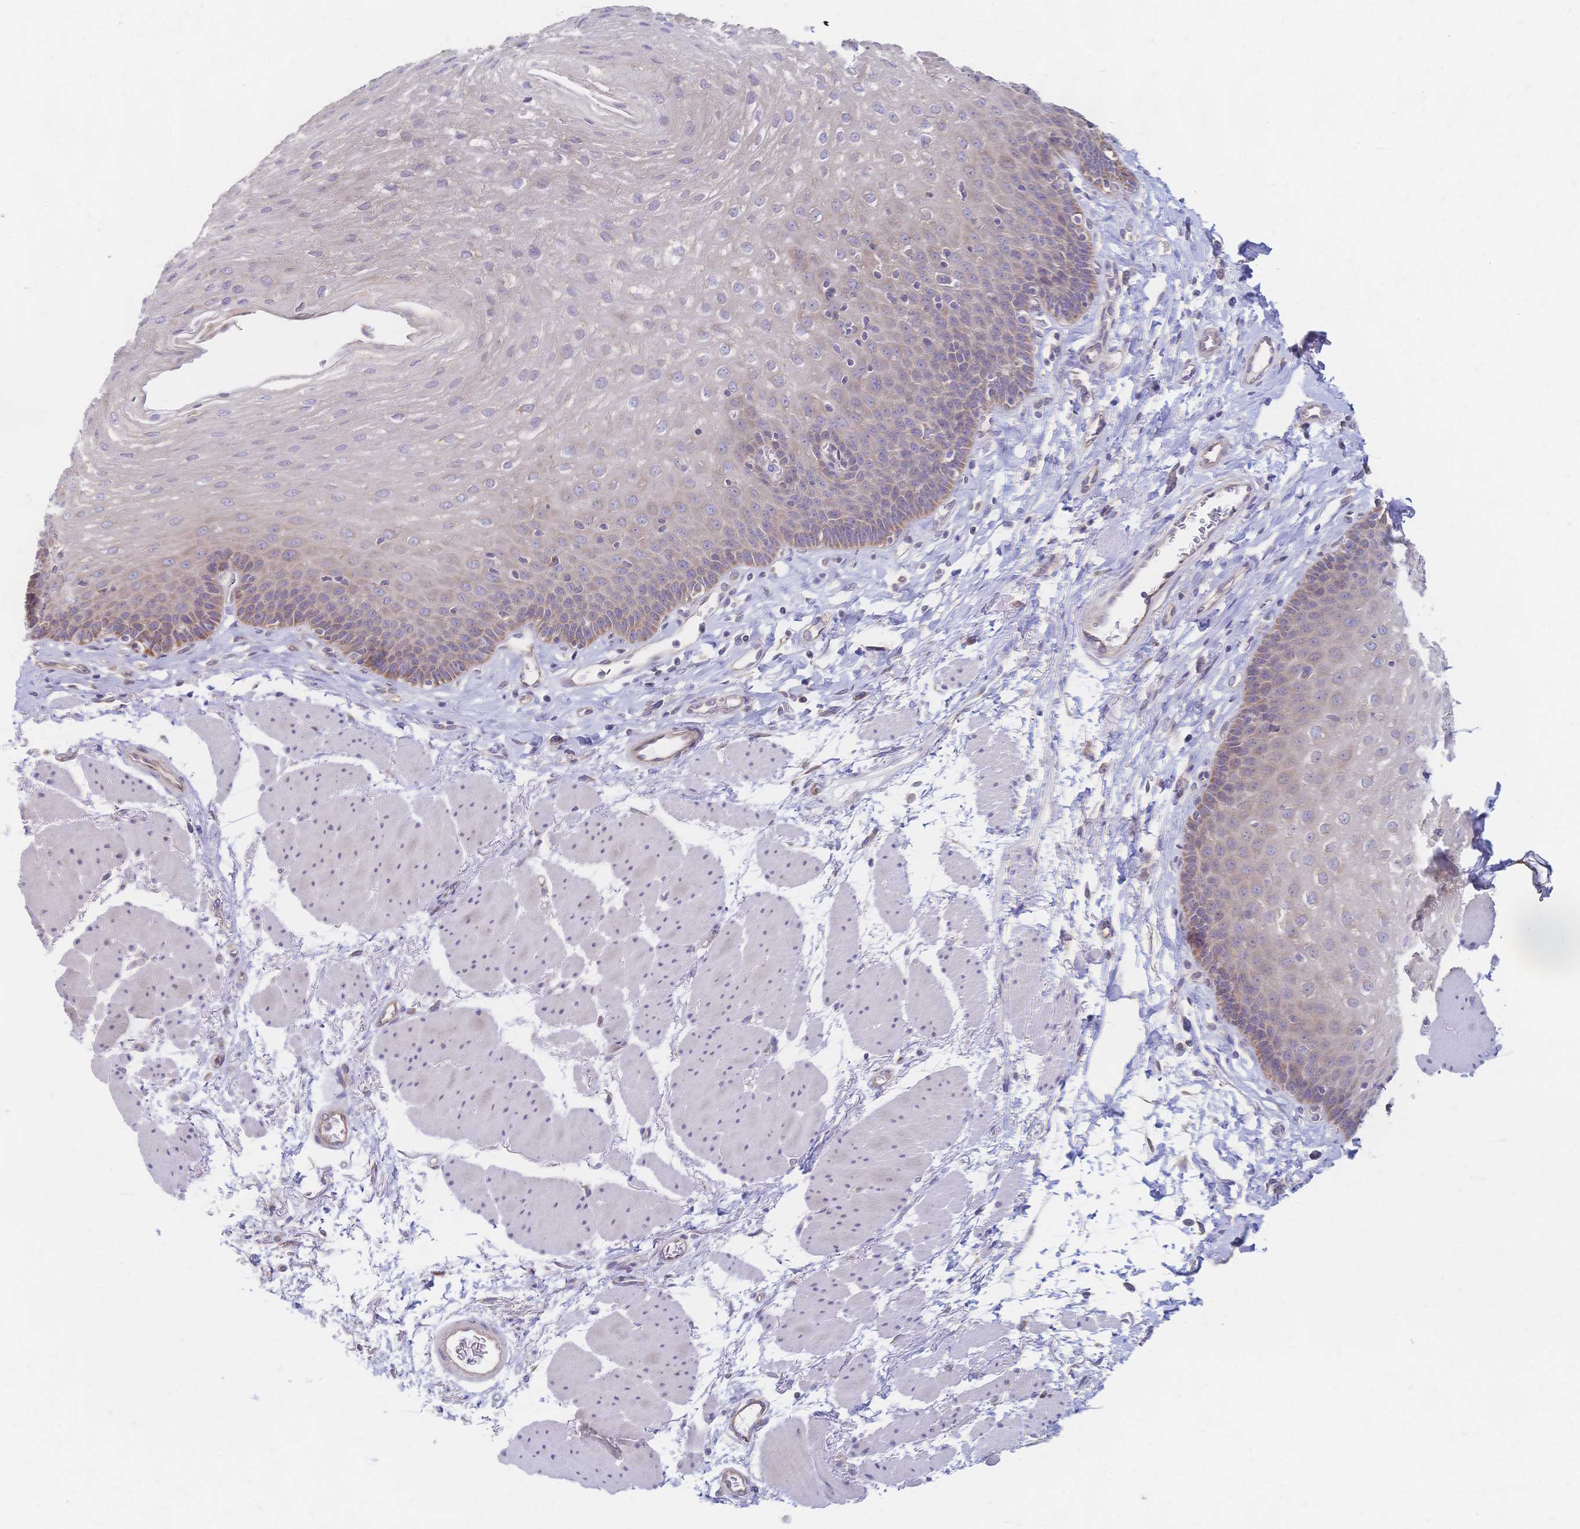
{"staining": {"intensity": "weak", "quantity": "<25%", "location": "cytoplasmic/membranous"}, "tissue": "esophagus", "cell_type": "Squamous epithelial cells", "image_type": "normal", "snomed": [{"axis": "morphology", "description": "Normal tissue, NOS"}, {"axis": "topography", "description": "Esophagus"}], "caption": "Immunohistochemistry (IHC) photomicrograph of normal human esophagus stained for a protein (brown), which displays no expression in squamous epithelial cells.", "gene": "CYB5A", "patient": {"sex": "female", "age": 81}}